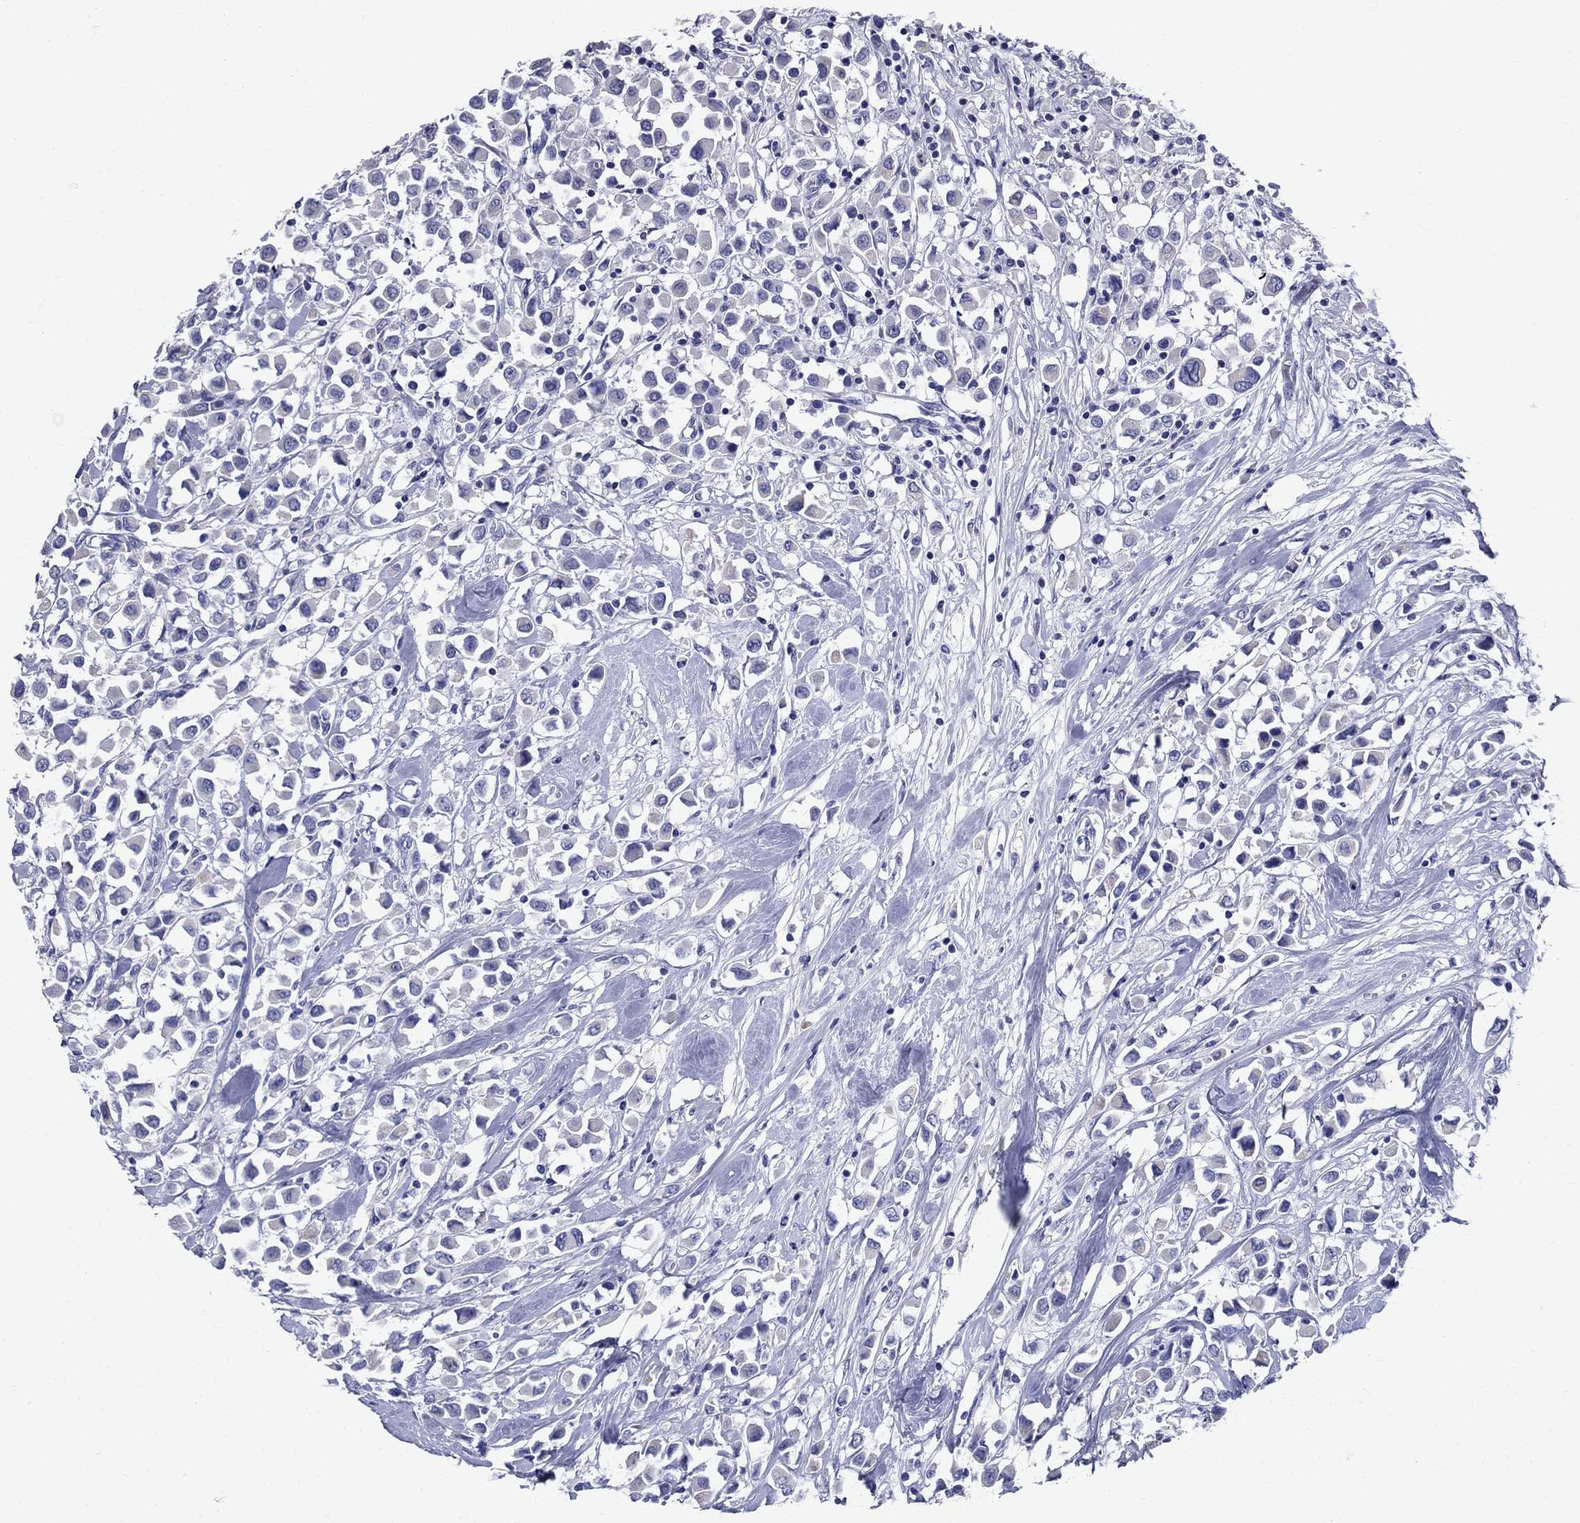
{"staining": {"intensity": "negative", "quantity": "none", "location": "none"}, "tissue": "breast cancer", "cell_type": "Tumor cells", "image_type": "cancer", "snomed": [{"axis": "morphology", "description": "Duct carcinoma"}, {"axis": "topography", "description": "Breast"}], "caption": "Immunohistochemistry (IHC) histopathology image of human infiltrating ductal carcinoma (breast) stained for a protein (brown), which demonstrates no expression in tumor cells. The staining is performed using DAB (3,3'-diaminobenzidine) brown chromogen with nuclei counter-stained in using hematoxylin.", "gene": "CD1A", "patient": {"sex": "female", "age": 61}}